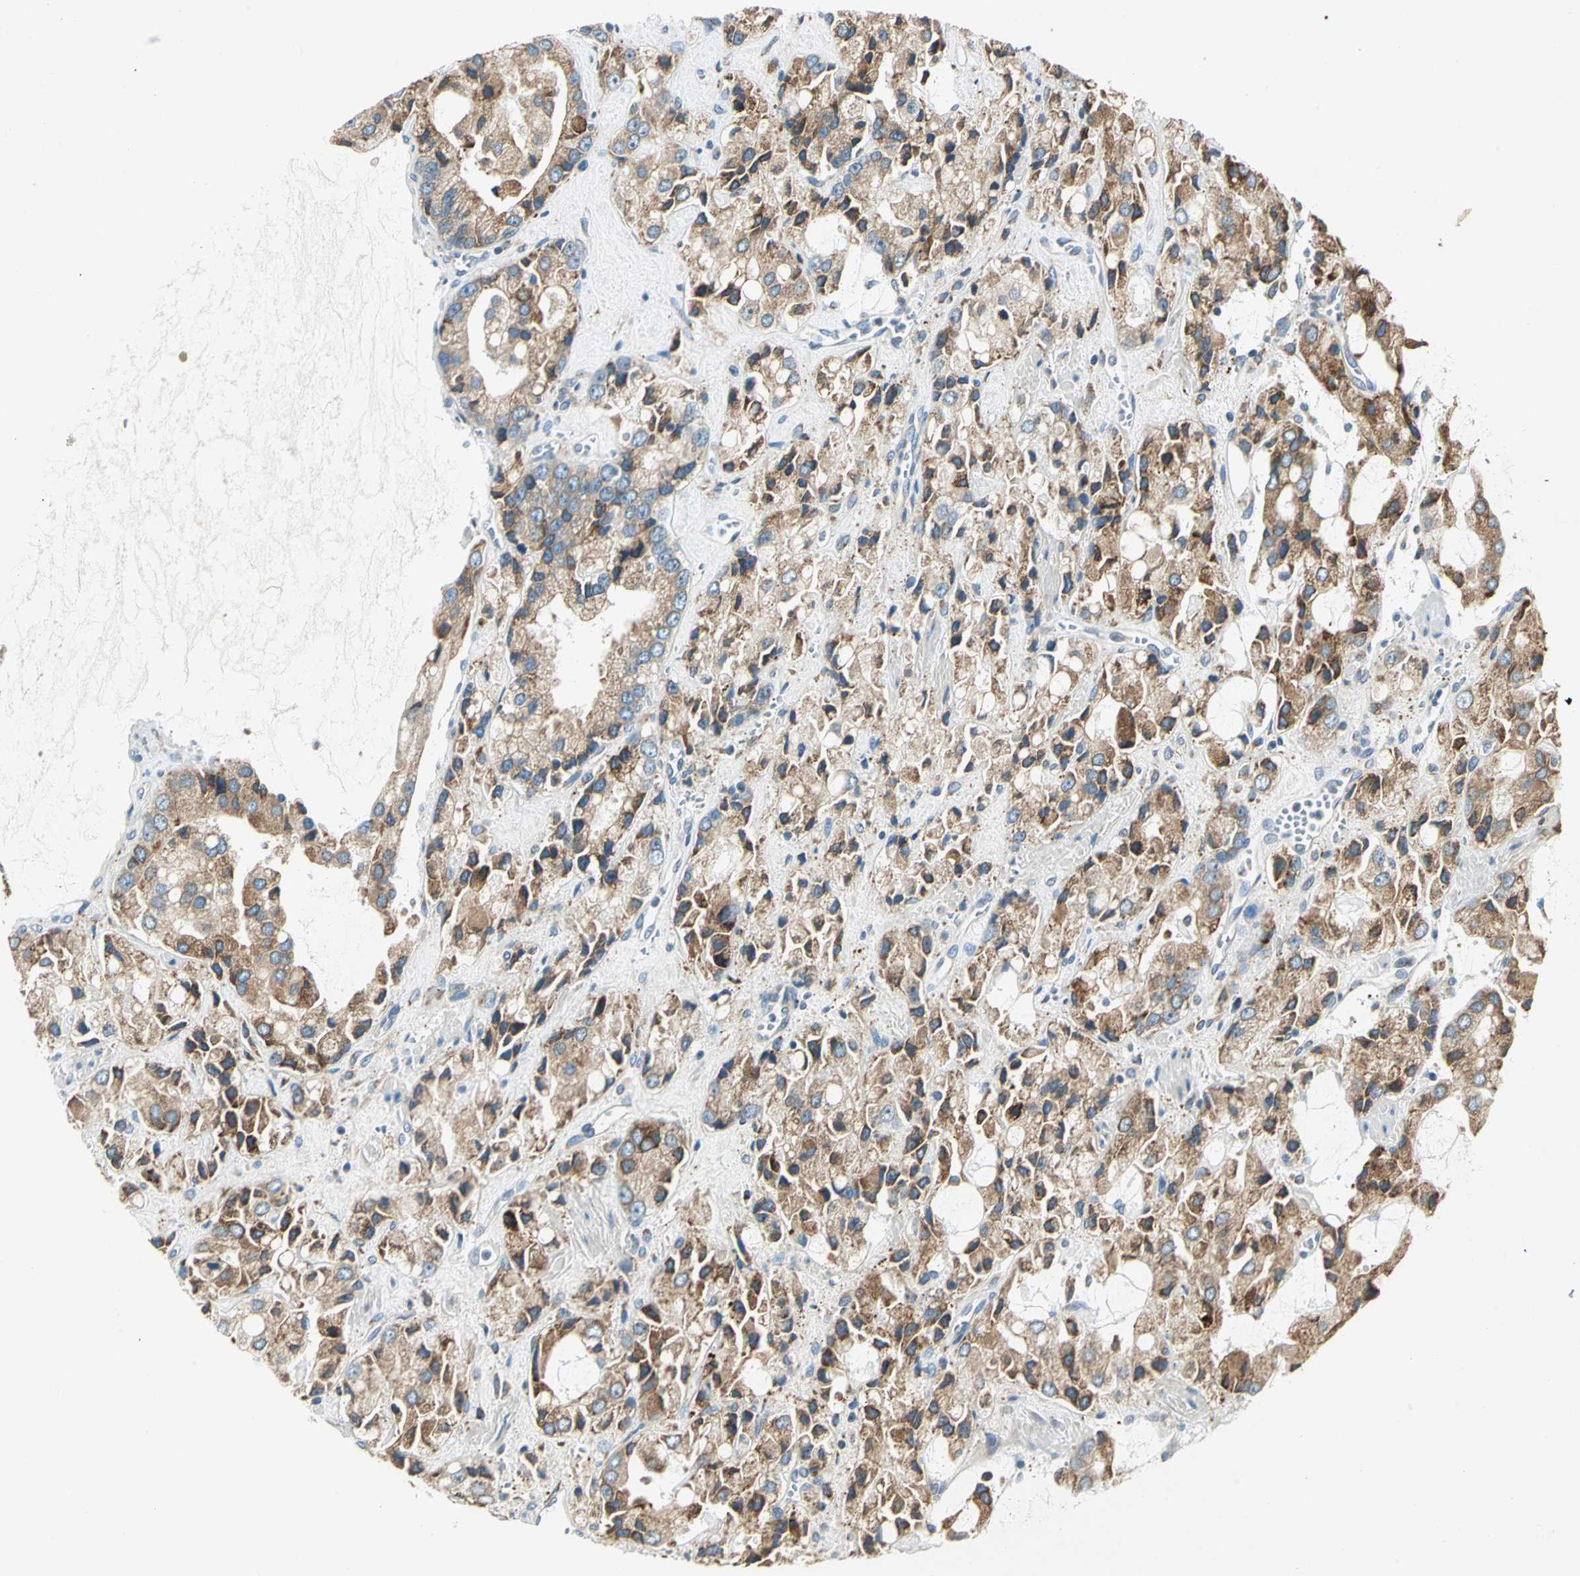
{"staining": {"intensity": "moderate", "quantity": ">75%", "location": "cytoplasmic/membranous"}, "tissue": "prostate cancer", "cell_type": "Tumor cells", "image_type": "cancer", "snomed": [{"axis": "morphology", "description": "Adenocarcinoma, High grade"}, {"axis": "topography", "description": "Prostate"}], "caption": "Moderate cytoplasmic/membranous positivity is seen in about >75% of tumor cells in adenocarcinoma (high-grade) (prostate).", "gene": "PDIA4", "patient": {"sex": "male", "age": 67}}